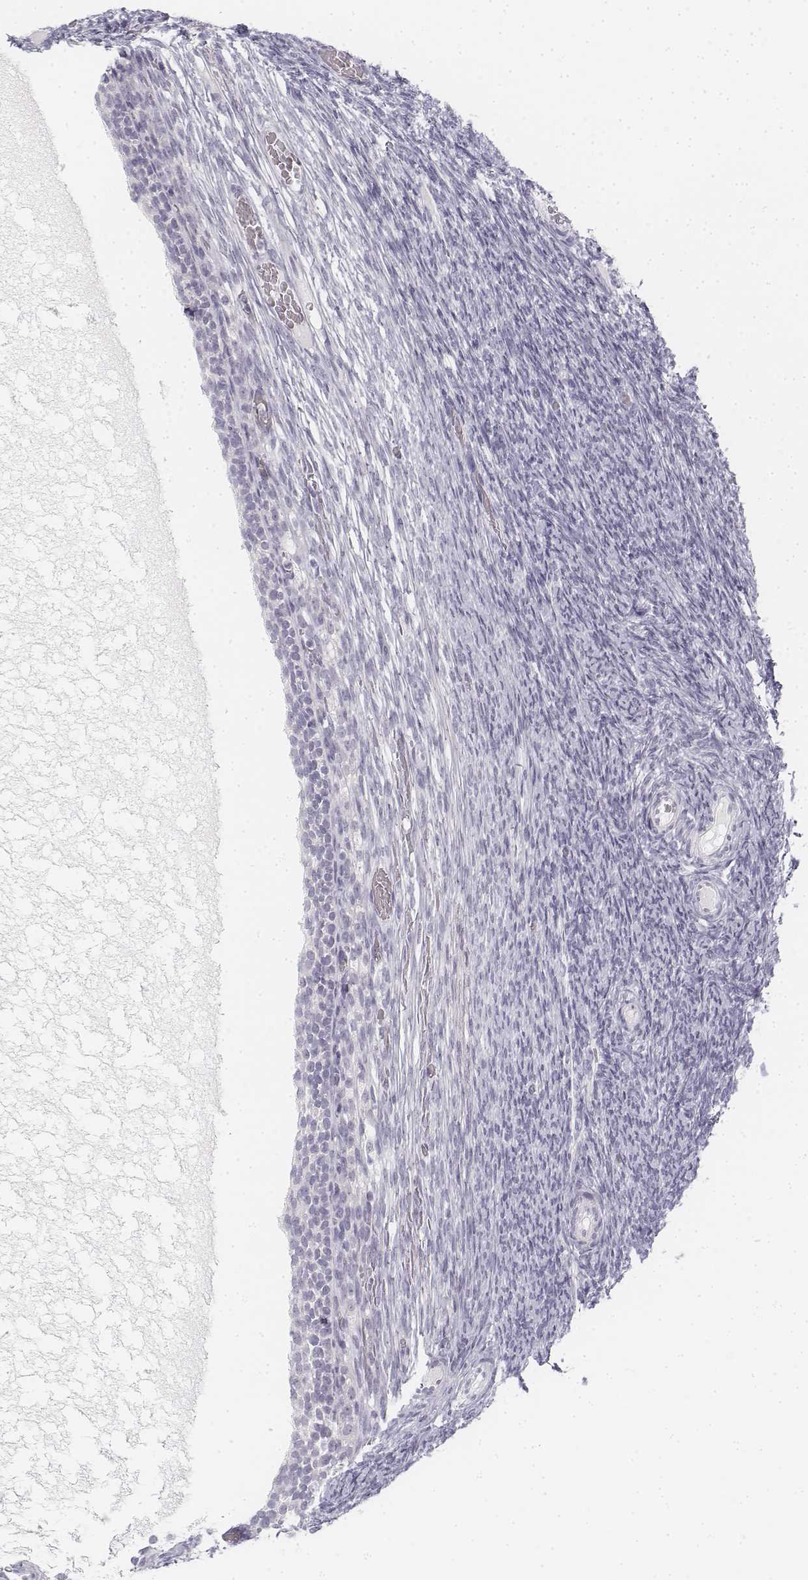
{"staining": {"intensity": "negative", "quantity": "none", "location": "none"}, "tissue": "ovary", "cell_type": "Ovarian stroma cells", "image_type": "normal", "snomed": [{"axis": "morphology", "description": "Normal tissue, NOS"}, {"axis": "topography", "description": "Ovary"}], "caption": "Ovarian stroma cells show no significant protein staining in unremarkable ovary. The staining is performed using DAB (3,3'-diaminobenzidine) brown chromogen with nuclei counter-stained in using hematoxylin.", "gene": "KRT25", "patient": {"sex": "female", "age": 34}}